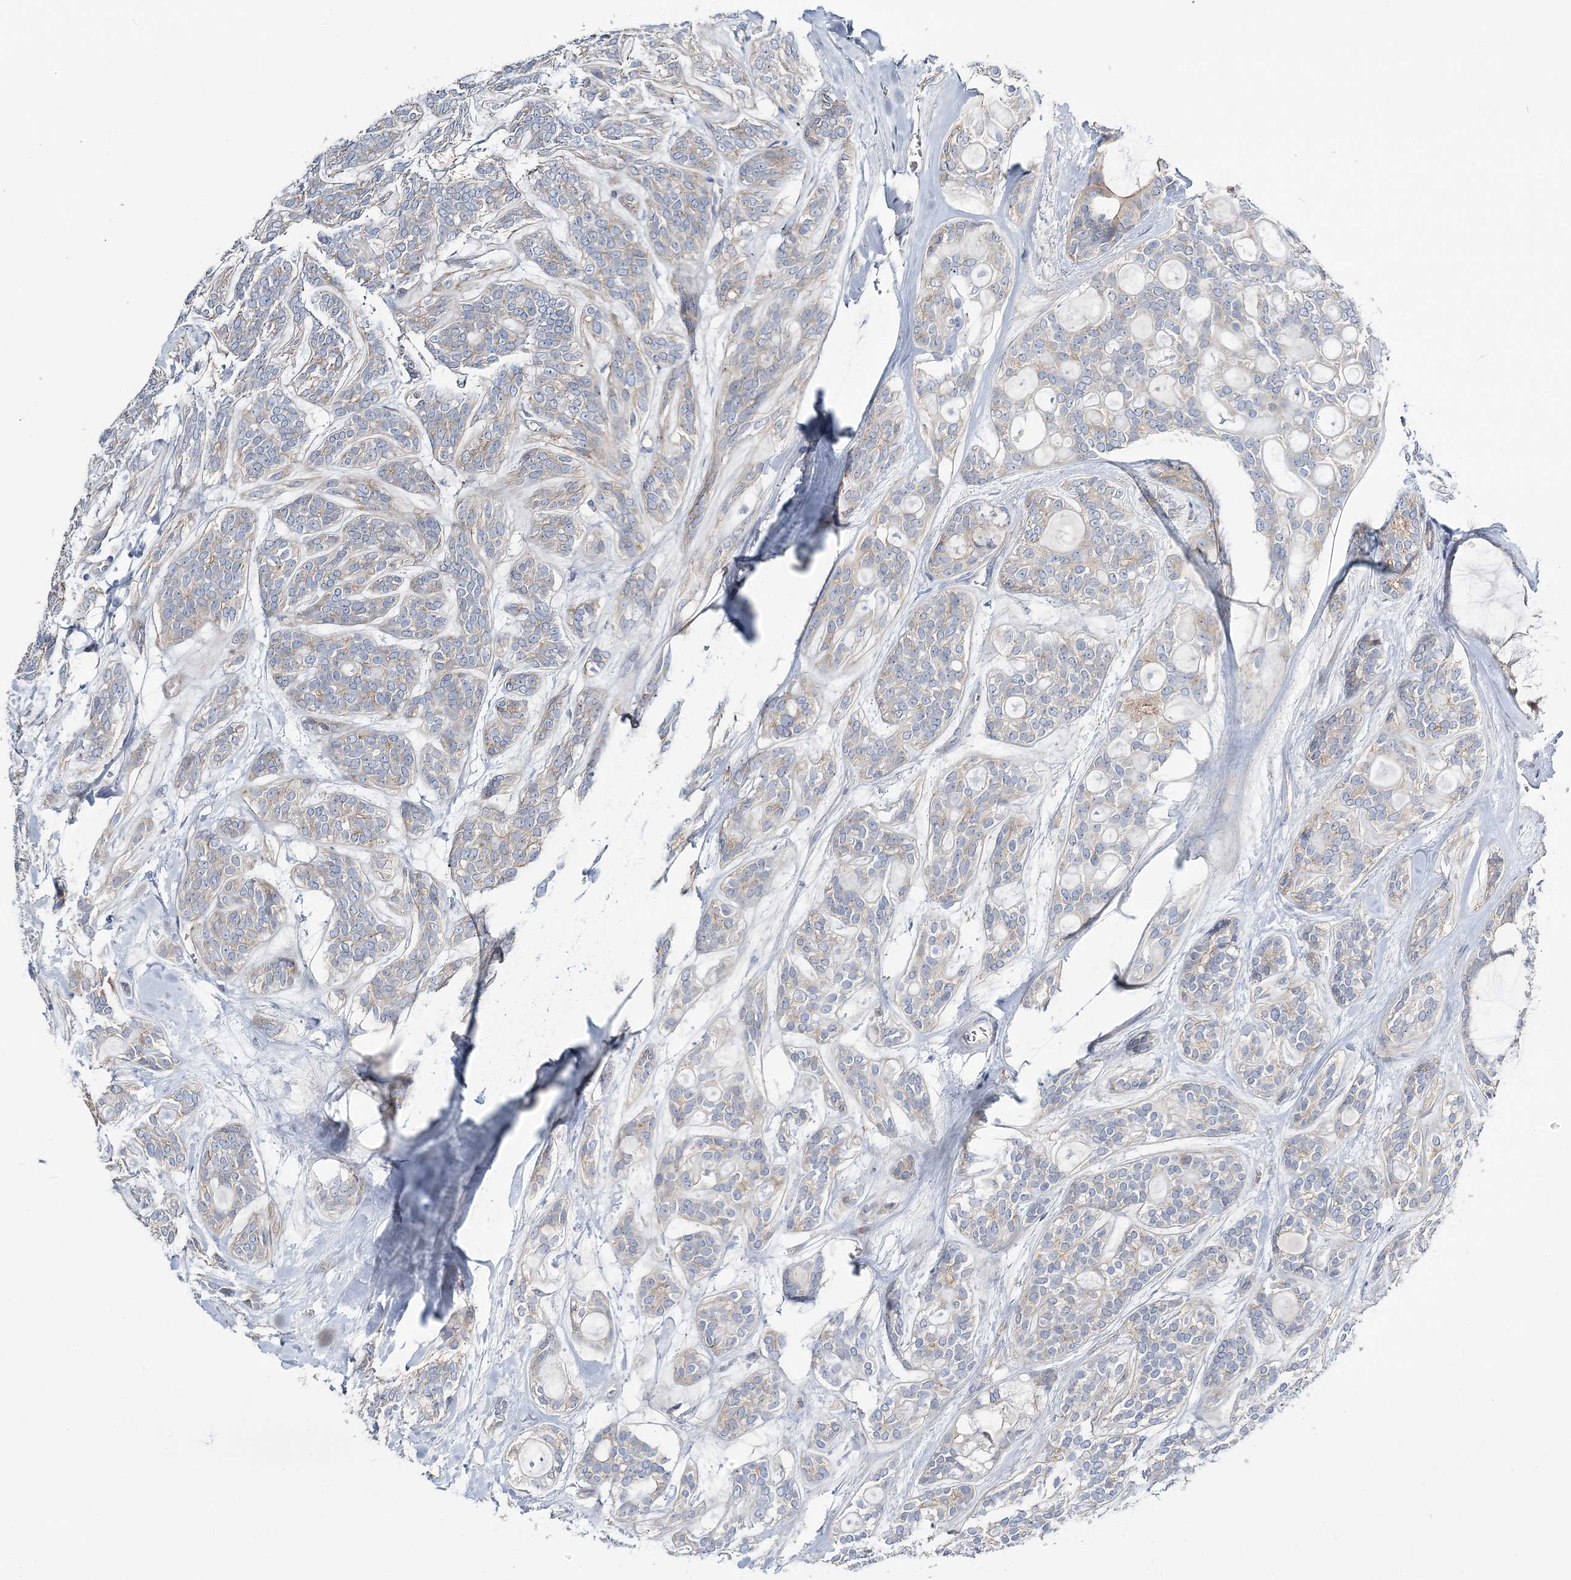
{"staining": {"intensity": "negative", "quantity": "none", "location": "none"}, "tissue": "head and neck cancer", "cell_type": "Tumor cells", "image_type": "cancer", "snomed": [{"axis": "morphology", "description": "Adenocarcinoma, NOS"}, {"axis": "topography", "description": "Head-Neck"}], "caption": "Histopathology image shows no protein expression in tumor cells of head and neck adenocarcinoma tissue.", "gene": "ATP11B", "patient": {"sex": "male", "age": 66}}